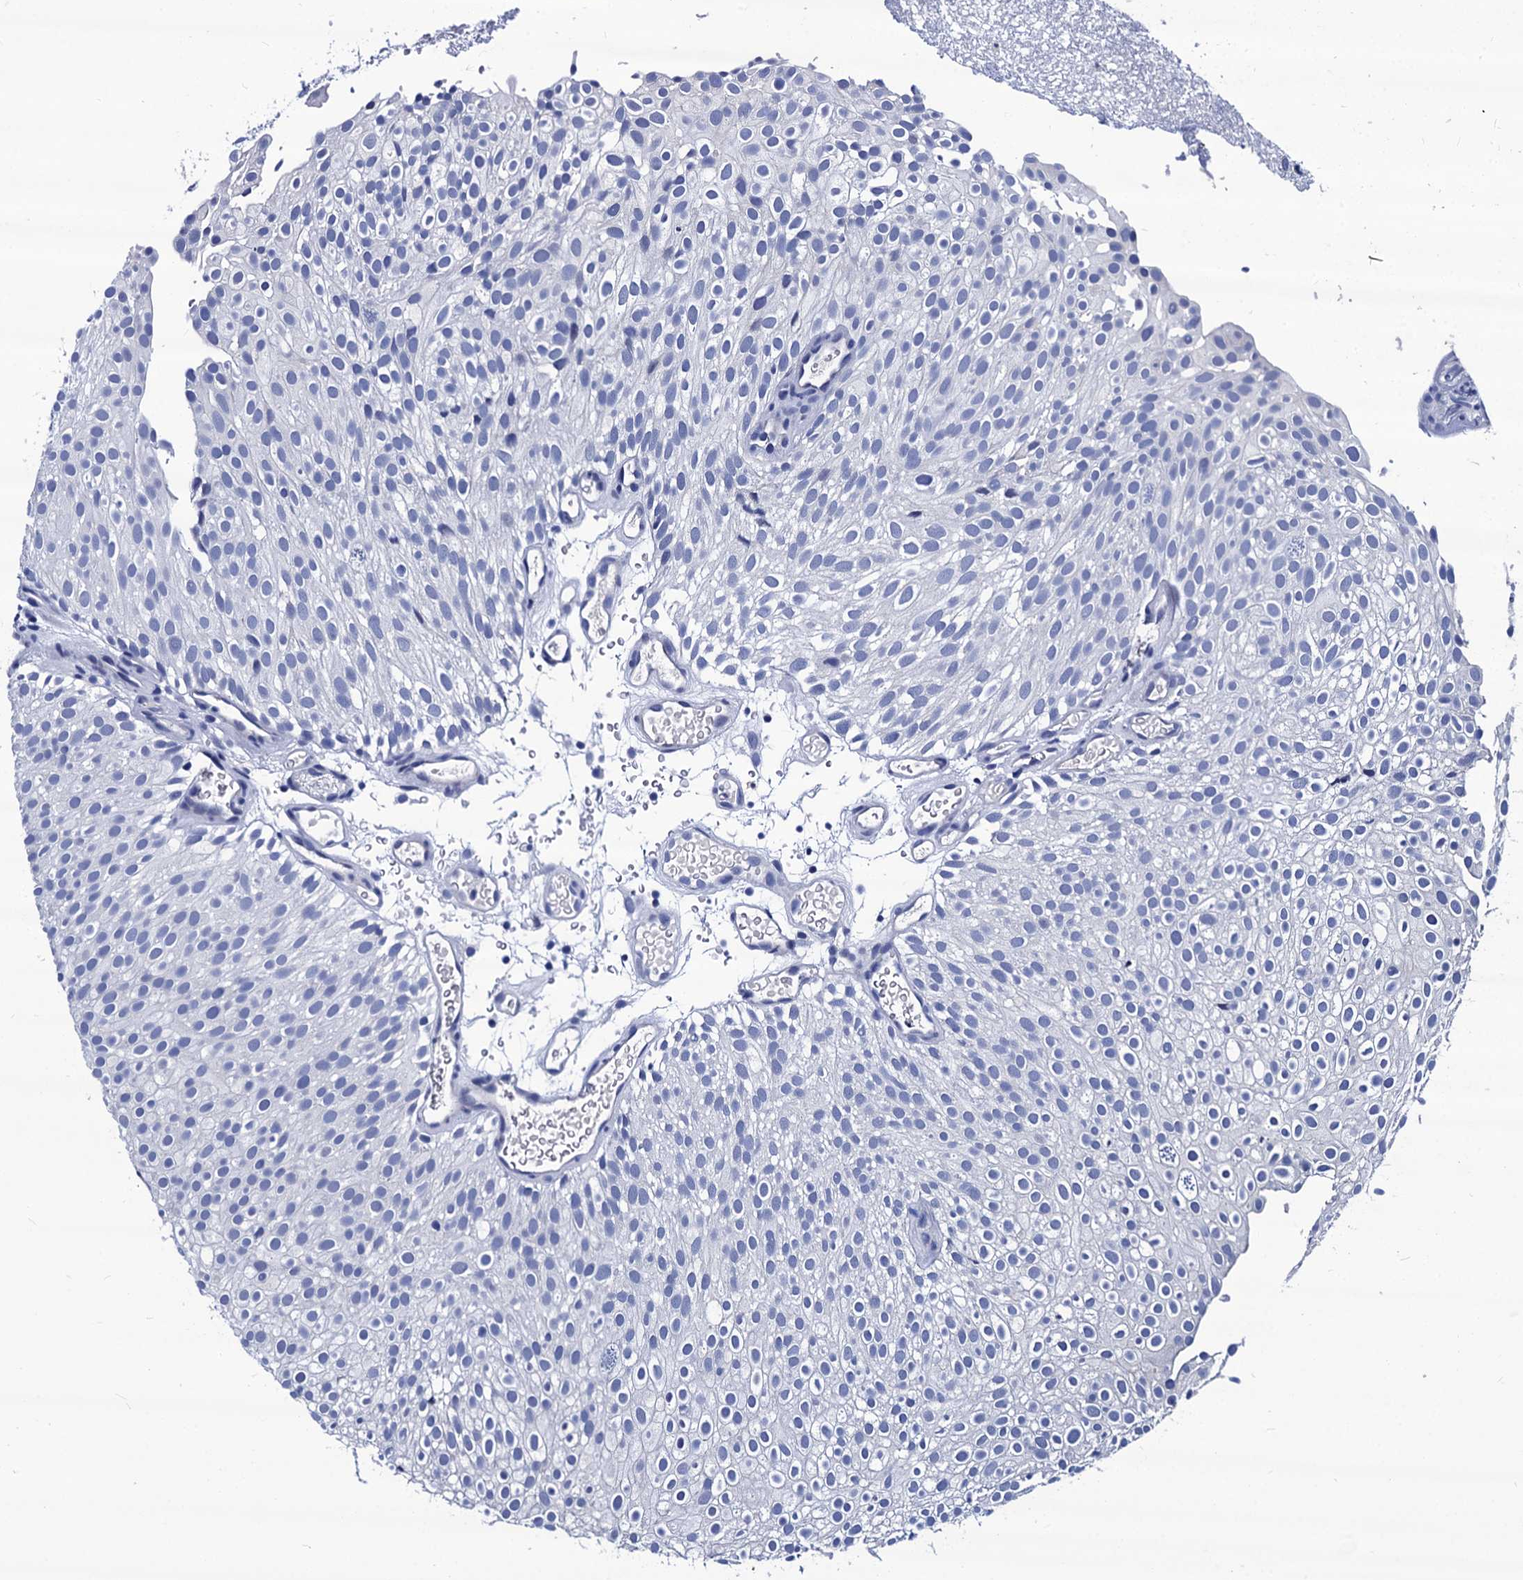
{"staining": {"intensity": "negative", "quantity": "none", "location": "none"}, "tissue": "urothelial cancer", "cell_type": "Tumor cells", "image_type": "cancer", "snomed": [{"axis": "morphology", "description": "Urothelial carcinoma, Low grade"}, {"axis": "topography", "description": "Urinary bladder"}], "caption": "This is an immunohistochemistry photomicrograph of urothelial cancer. There is no expression in tumor cells.", "gene": "LRRC30", "patient": {"sex": "male", "age": 78}}